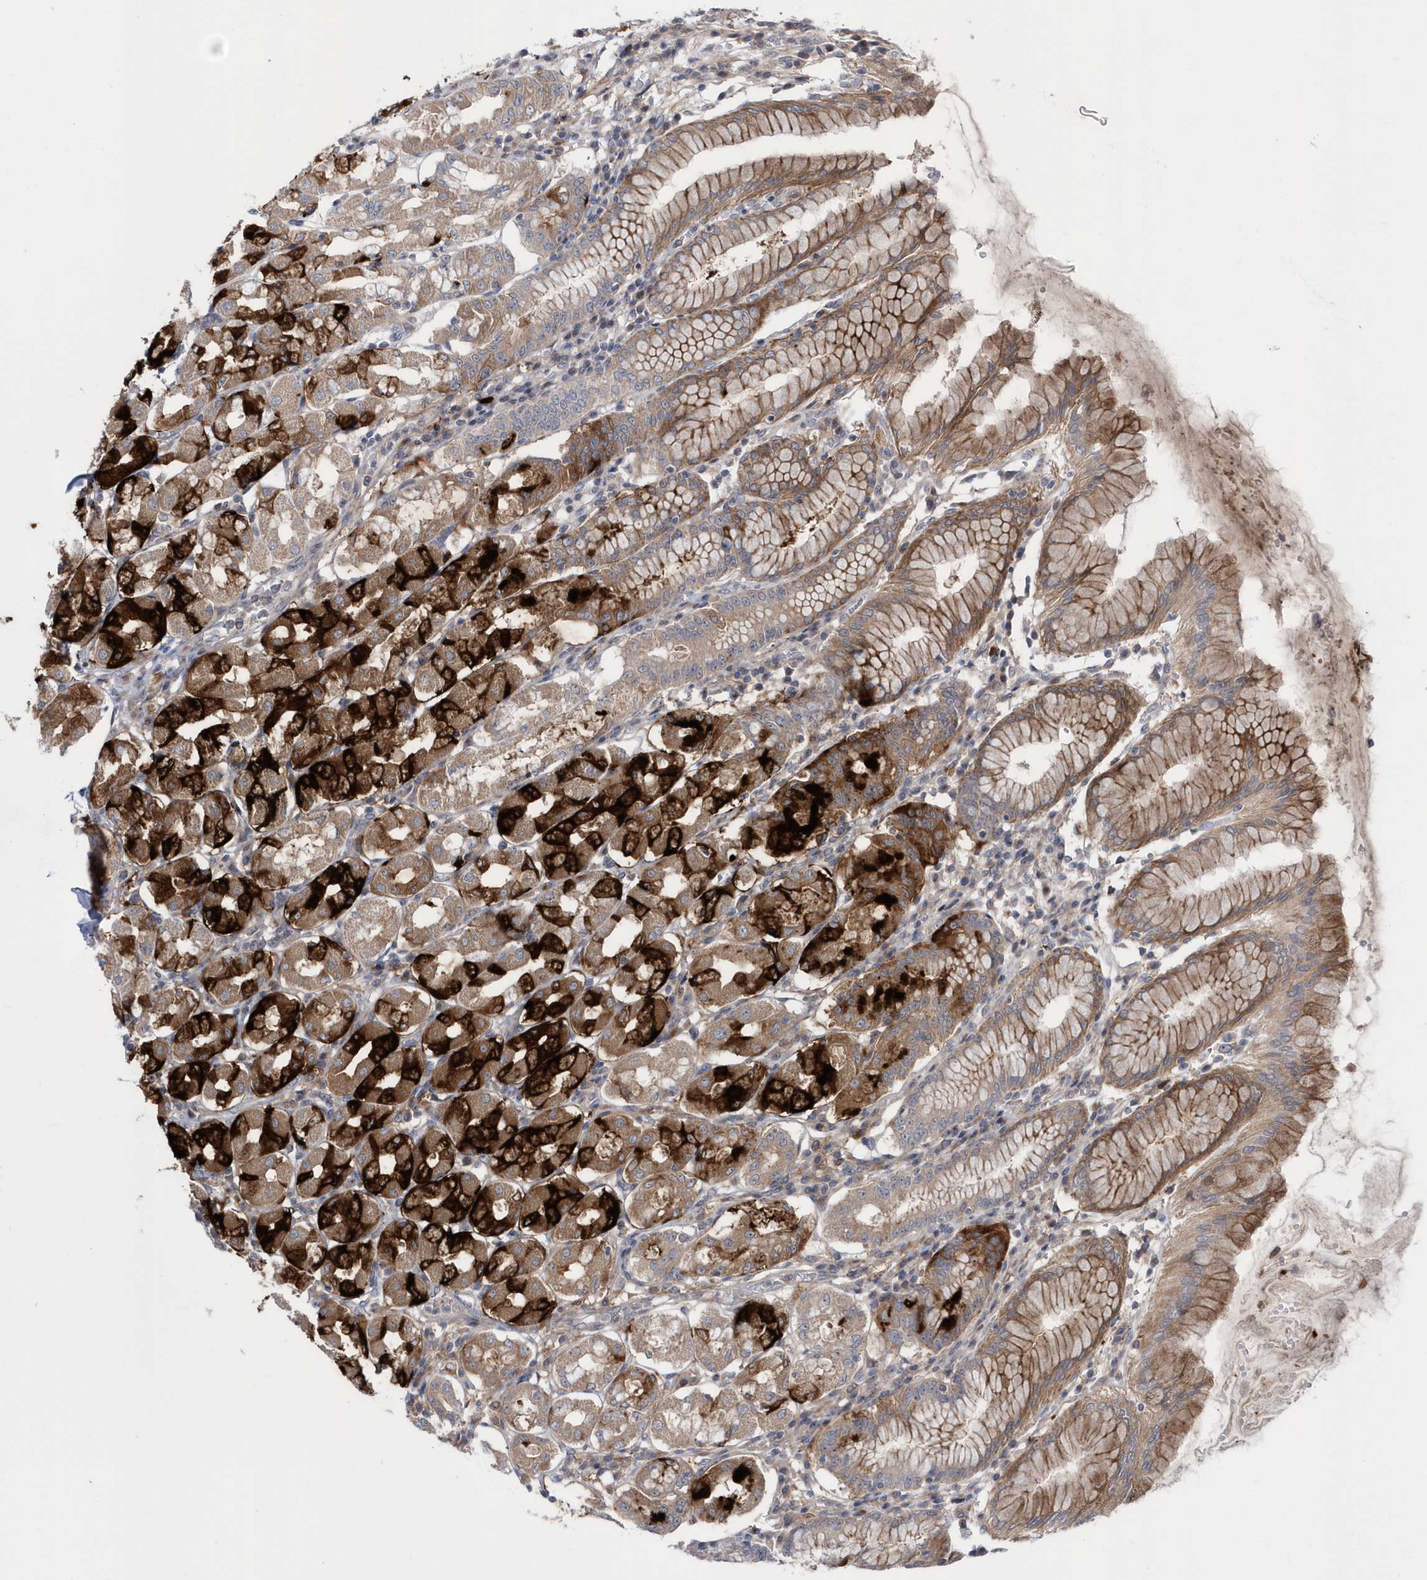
{"staining": {"intensity": "strong", "quantity": ">75%", "location": "cytoplasmic/membranous"}, "tissue": "stomach", "cell_type": "Glandular cells", "image_type": "normal", "snomed": [{"axis": "morphology", "description": "Normal tissue, NOS"}, {"axis": "topography", "description": "Stomach"}, {"axis": "topography", "description": "Stomach, lower"}], "caption": "IHC staining of unremarkable stomach, which shows high levels of strong cytoplasmic/membranous positivity in about >75% of glandular cells indicating strong cytoplasmic/membranous protein expression. The staining was performed using DAB (3,3'-diaminobenzidine) (brown) for protein detection and nuclei were counterstained in hematoxylin (blue).", "gene": "DSPP", "patient": {"sex": "female", "age": 56}}